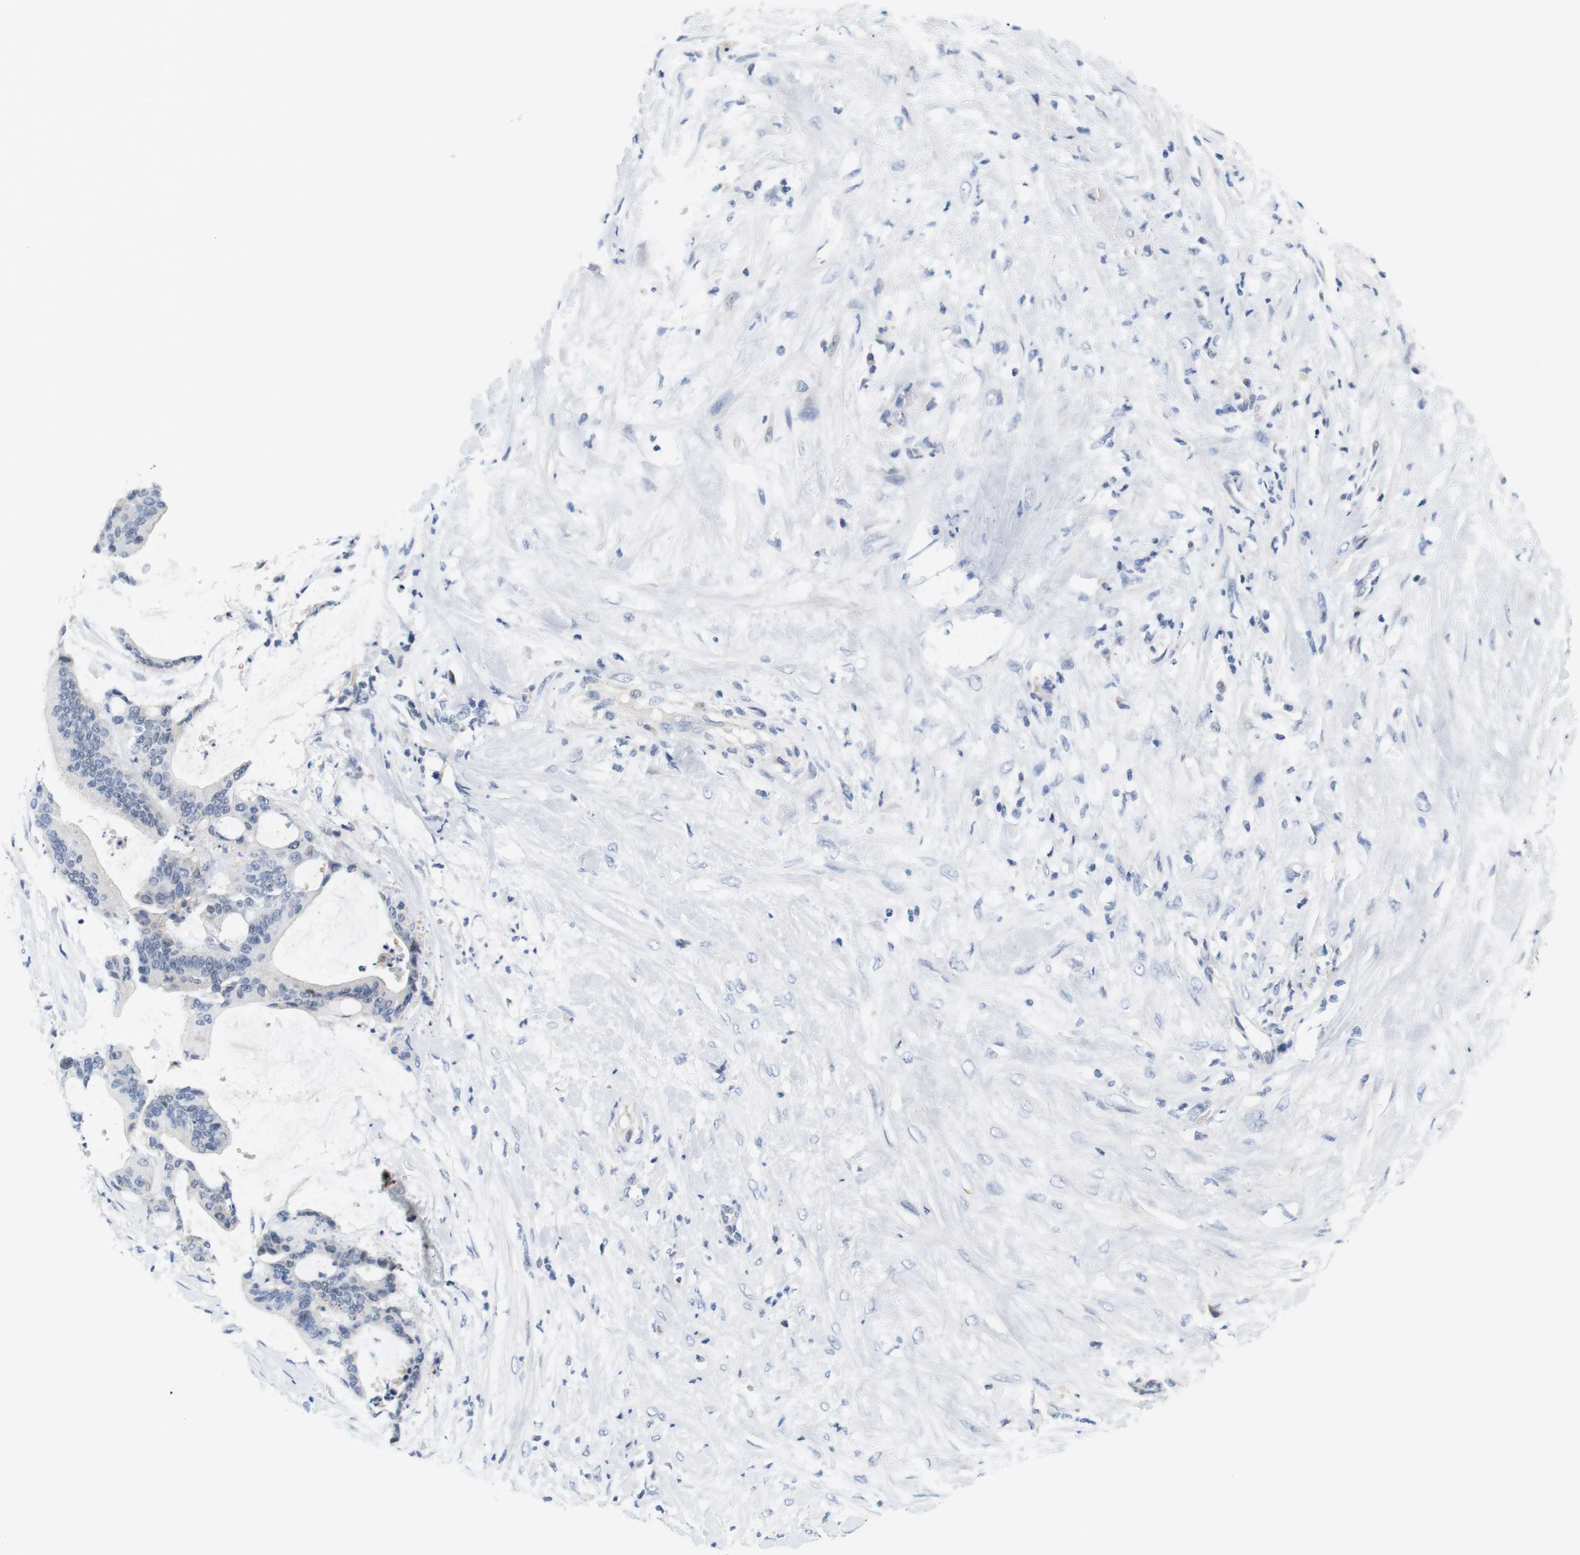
{"staining": {"intensity": "negative", "quantity": "none", "location": "none"}, "tissue": "liver cancer", "cell_type": "Tumor cells", "image_type": "cancer", "snomed": [{"axis": "morphology", "description": "Cholangiocarcinoma"}, {"axis": "topography", "description": "Liver"}], "caption": "Liver cancer was stained to show a protein in brown. There is no significant positivity in tumor cells.", "gene": "OTOF", "patient": {"sex": "female", "age": 73}}